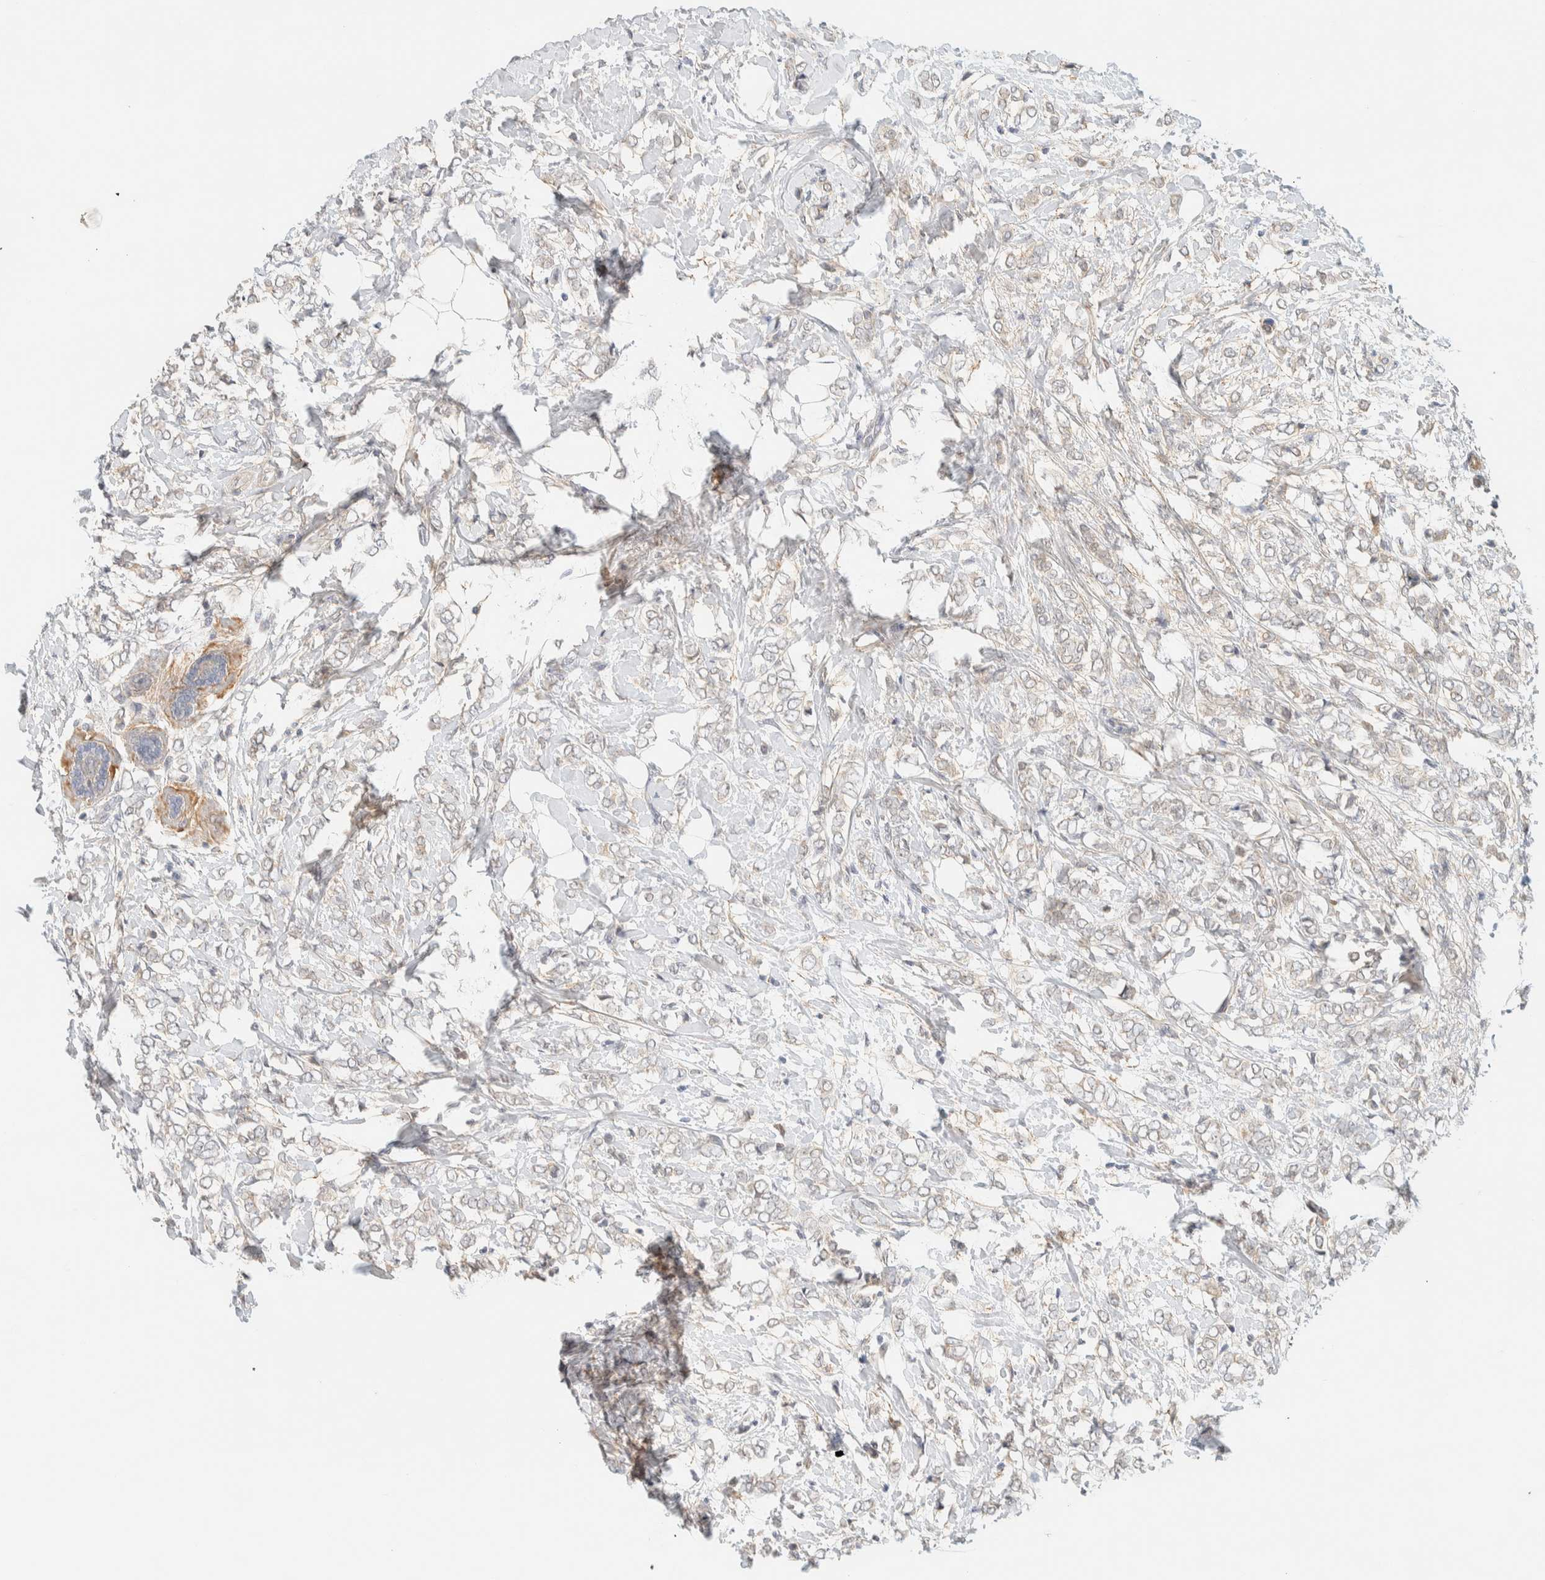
{"staining": {"intensity": "weak", "quantity": "<25%", "location": "cytoplasmic/membranous"}, "tissue": "breast cancer", "cell_type": "Tumor cells", "image_type": "cancer", "snomed": [{"axis": "morphology", "description": "Normal tissue, NOS"}, {"axis": "morphology", "description": "Lobular carcinoma"}, {"axis": "topography", "description": "Breast"}], "caption": "Tumor cells show no significant protein positivity in breast cancer (lobular carcinoma).", "gene": "TNK1", "patient": {"sex": "female", "age": 47}}